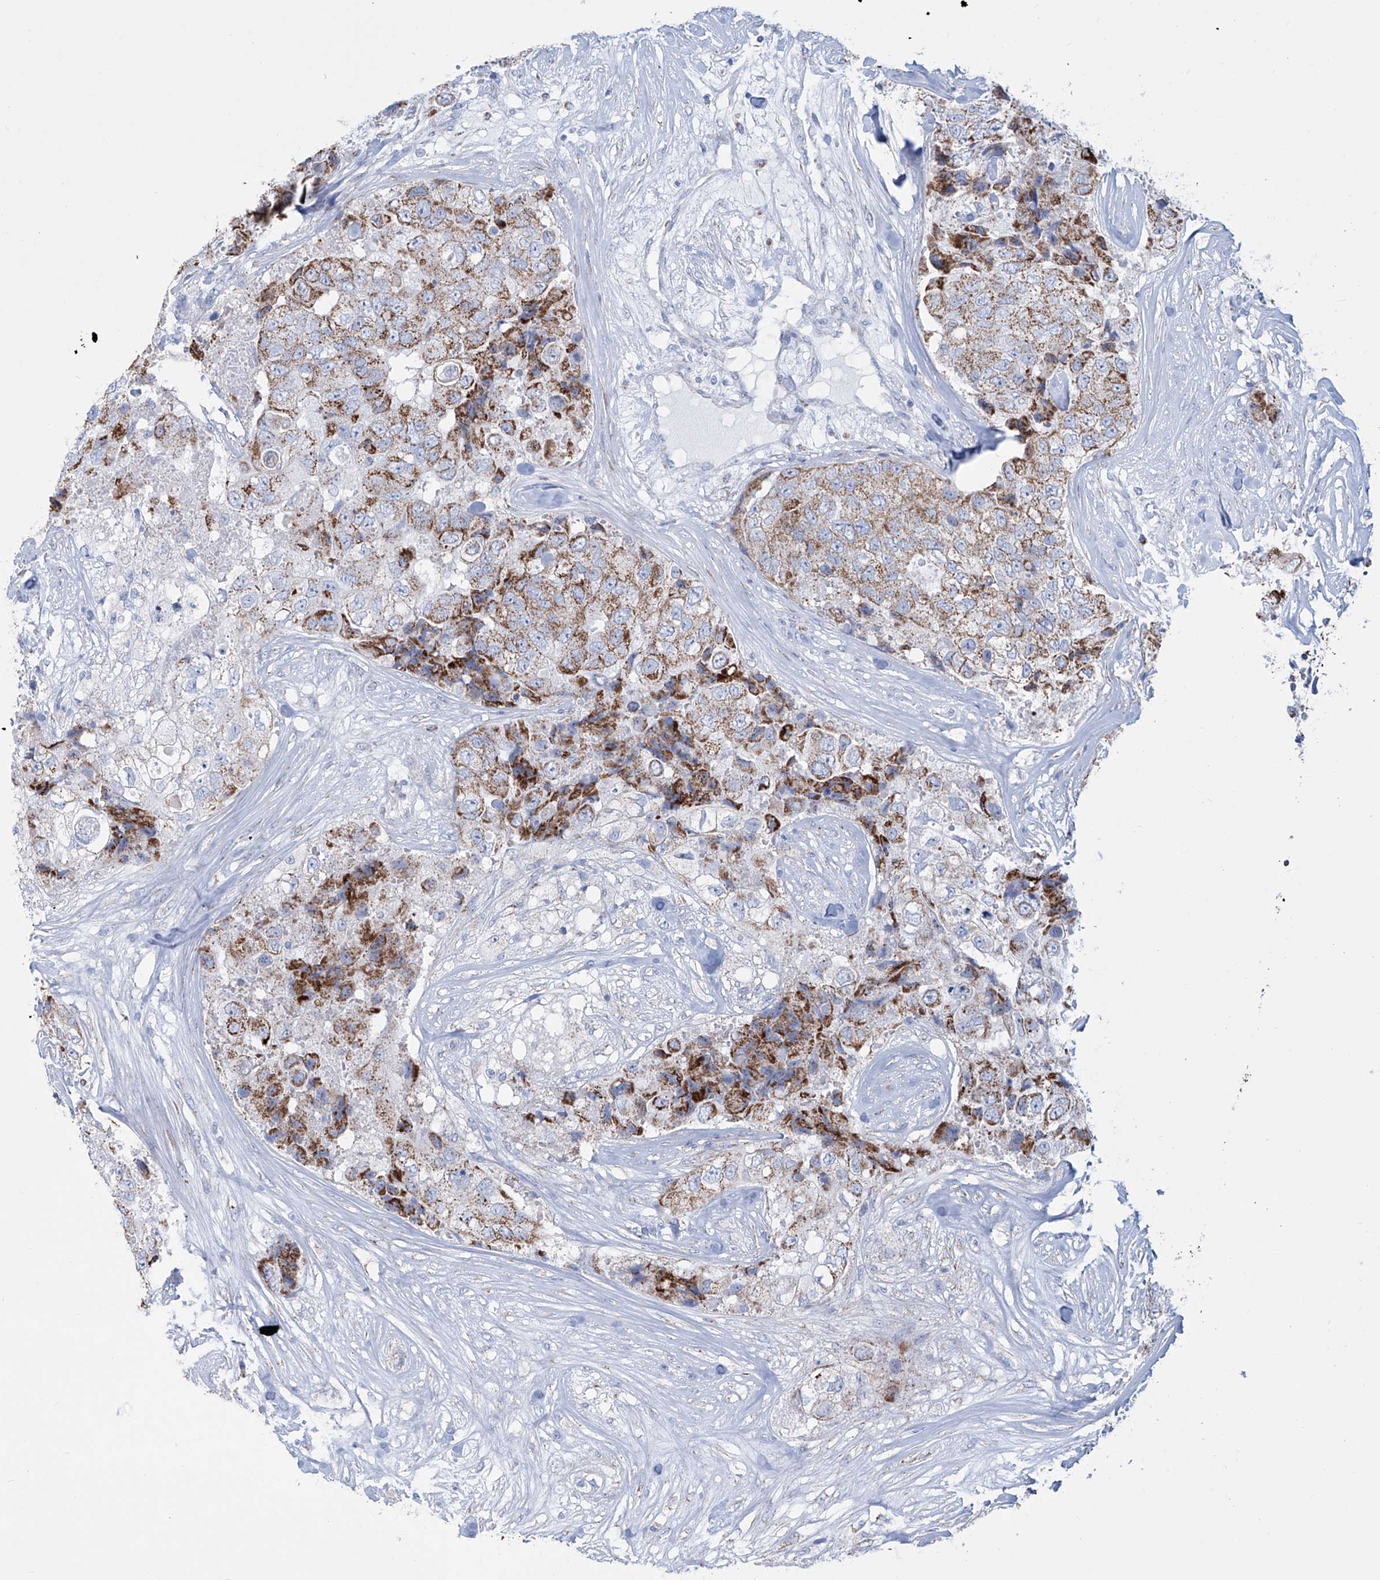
{"staining": {"intensity": "strong", "quantity": "25%-75%", "location": "cytoplasmic/membranous"}, "tissue": "breast cancer", "cell_type": "Tumor cells", "image_type": "cancer", "snomed": [{"axis": "morphology", "description": "Duct carcinoma"}, {"axis": "topography", "description": "Breast"}], "caption": "Brown immunohistochemical staining in breast cancer (intraductal carcinoma) displays strong cytoplasmic/membranous positivity in approximately 25%-75% of tumor cells.", "gene": "ALDH6A1", "patient": {"sex": "female", "age": 62}}